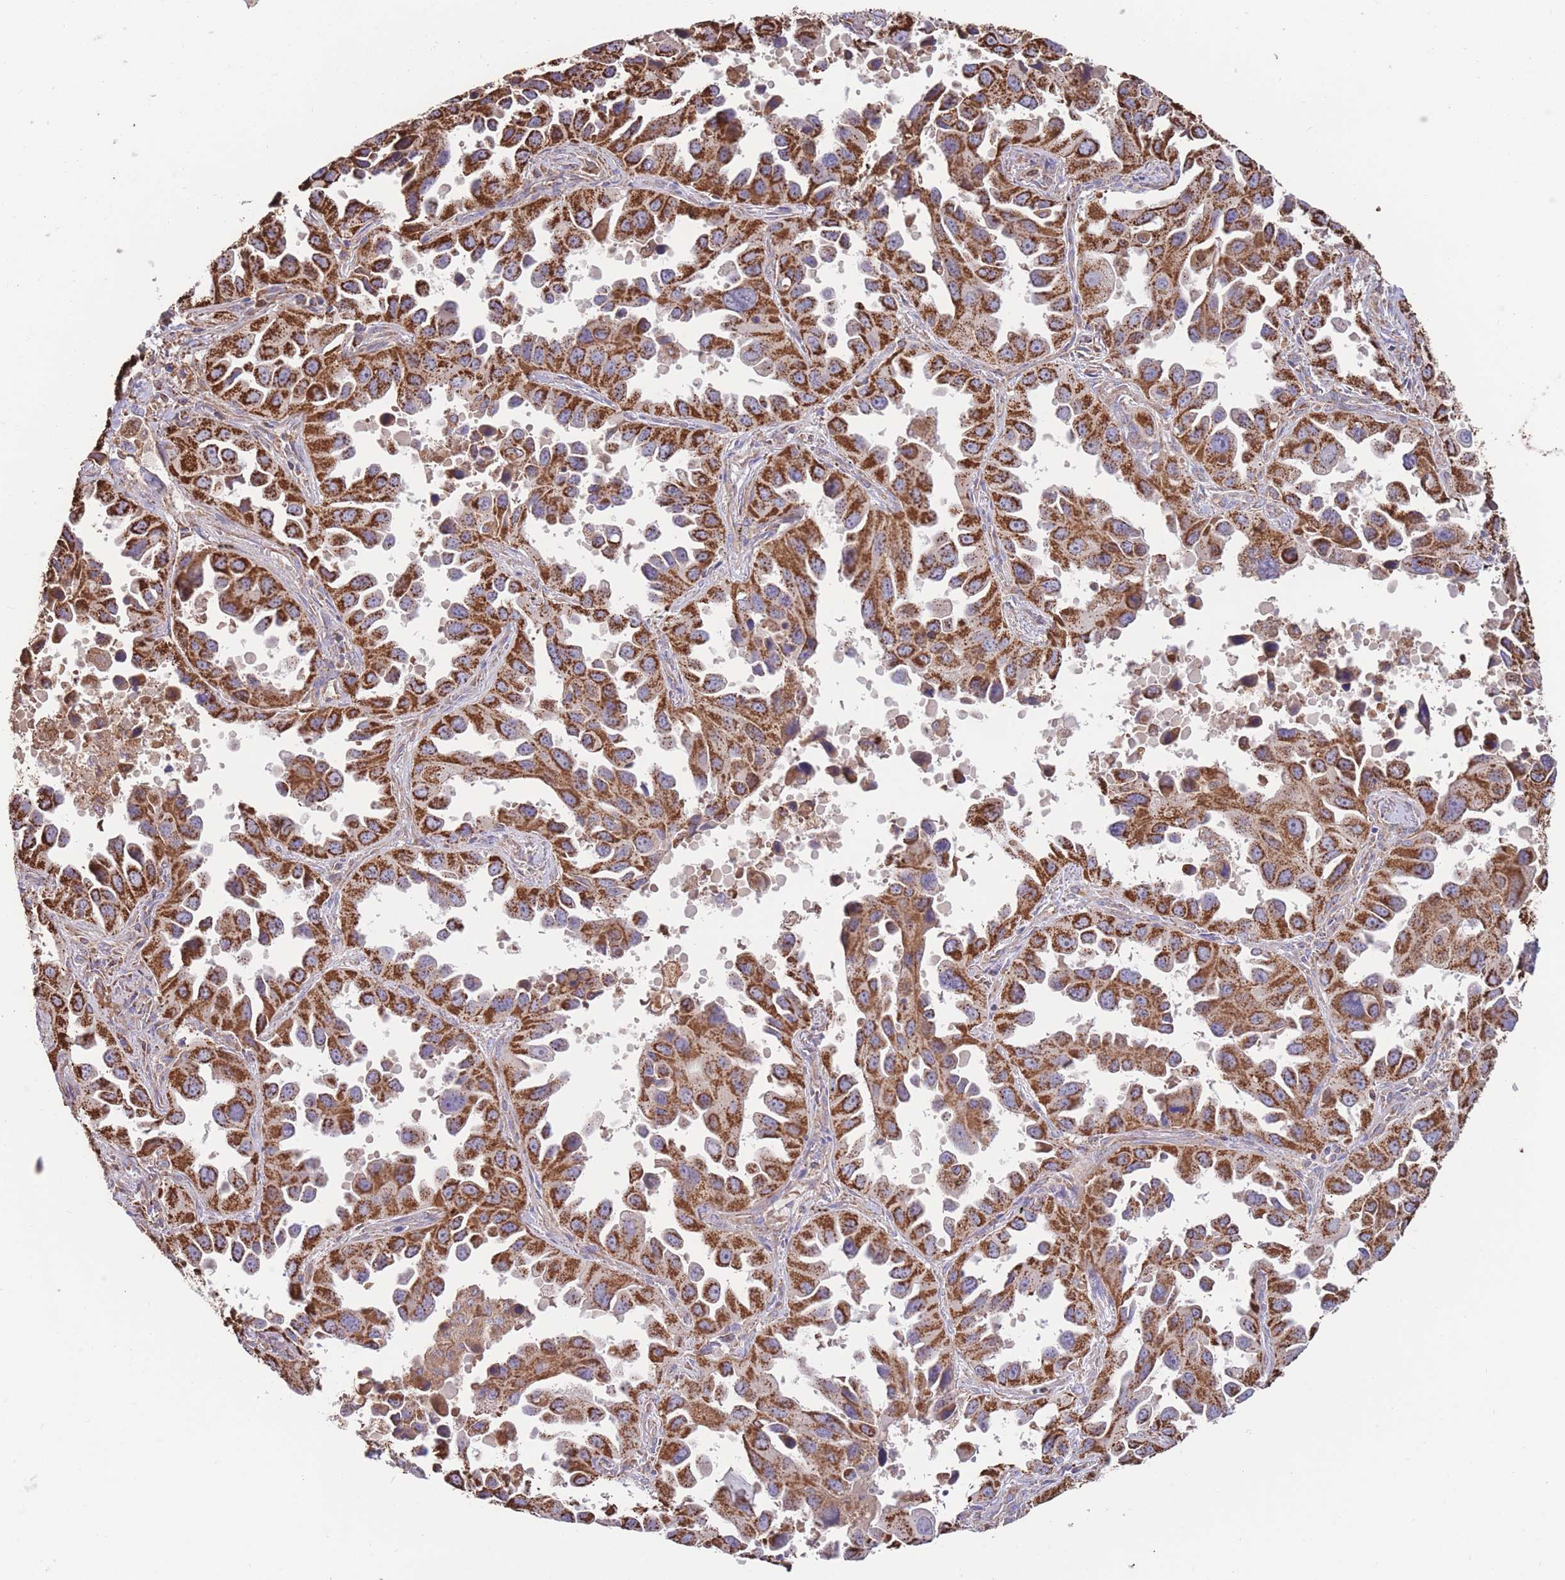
{"staining": {"intensity": "strong", "quantity": ">75%", "location": "cytoplasmic/membranous"}, "tissue": "lung cancer", "cell_type": "Tumor cells", "image_type": "cancer", "snomed": [{"axis": "morphology", "description": "Adenocarcinoma, NOS"}, {"axis": "topography", "description": "Lung"}], "caption": "Immunohistochemical staining of lung cancer demonstrates high levels of strong cytoplasmic/membranous expression in approximately >75% of tumor cells. The staining was performed using DAB (3,3'-diaminobenzidine), with brown indicating positive protein expression. Nuclei are stained blue with hematoxylin.", "gene": "FKBP8", "patient": {"sex": "male", "age": 66}}